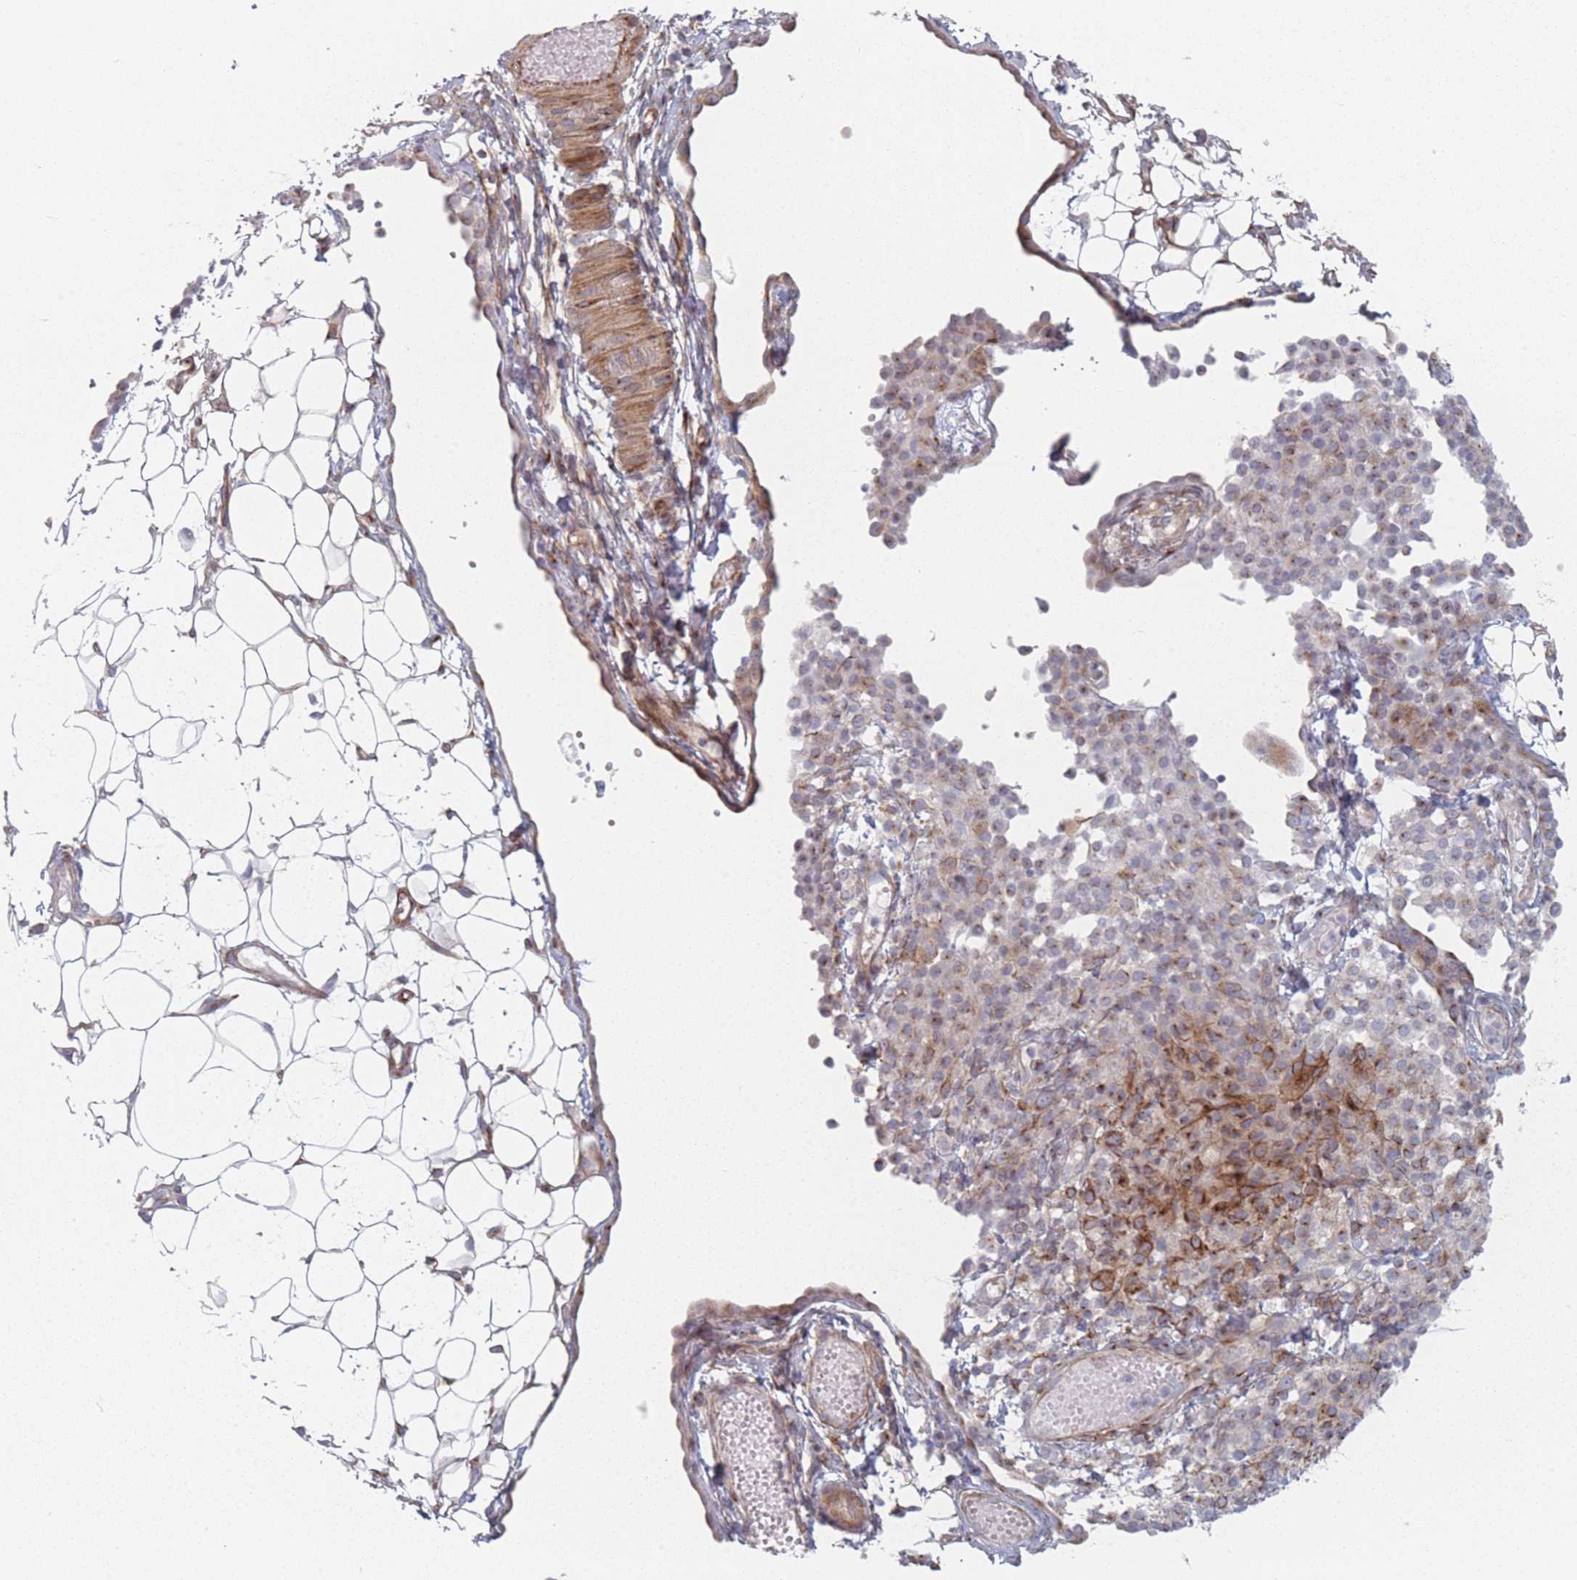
{"staining": {"intensity": "moderate", "quantity": ">75%", "location": "cytoplasmic/membranous"}, "tissue": "ovarian cancer", "cell_type": "Tumor cells", "image_type": "cancer", "snomed": [{"axis": "morphology", "description": "Carcinoma, endometroid"}, {"axis": "topography", "description": "Ovary"}], "caption": "This is an image of IHC staining of ovarian cancer (endometroid carcinoma), which shows moderate positivity in the cytoplasmic/membranous of tumor cells.", "gene": "RNF4", "patient": {"sex": "female", "age": 42}}